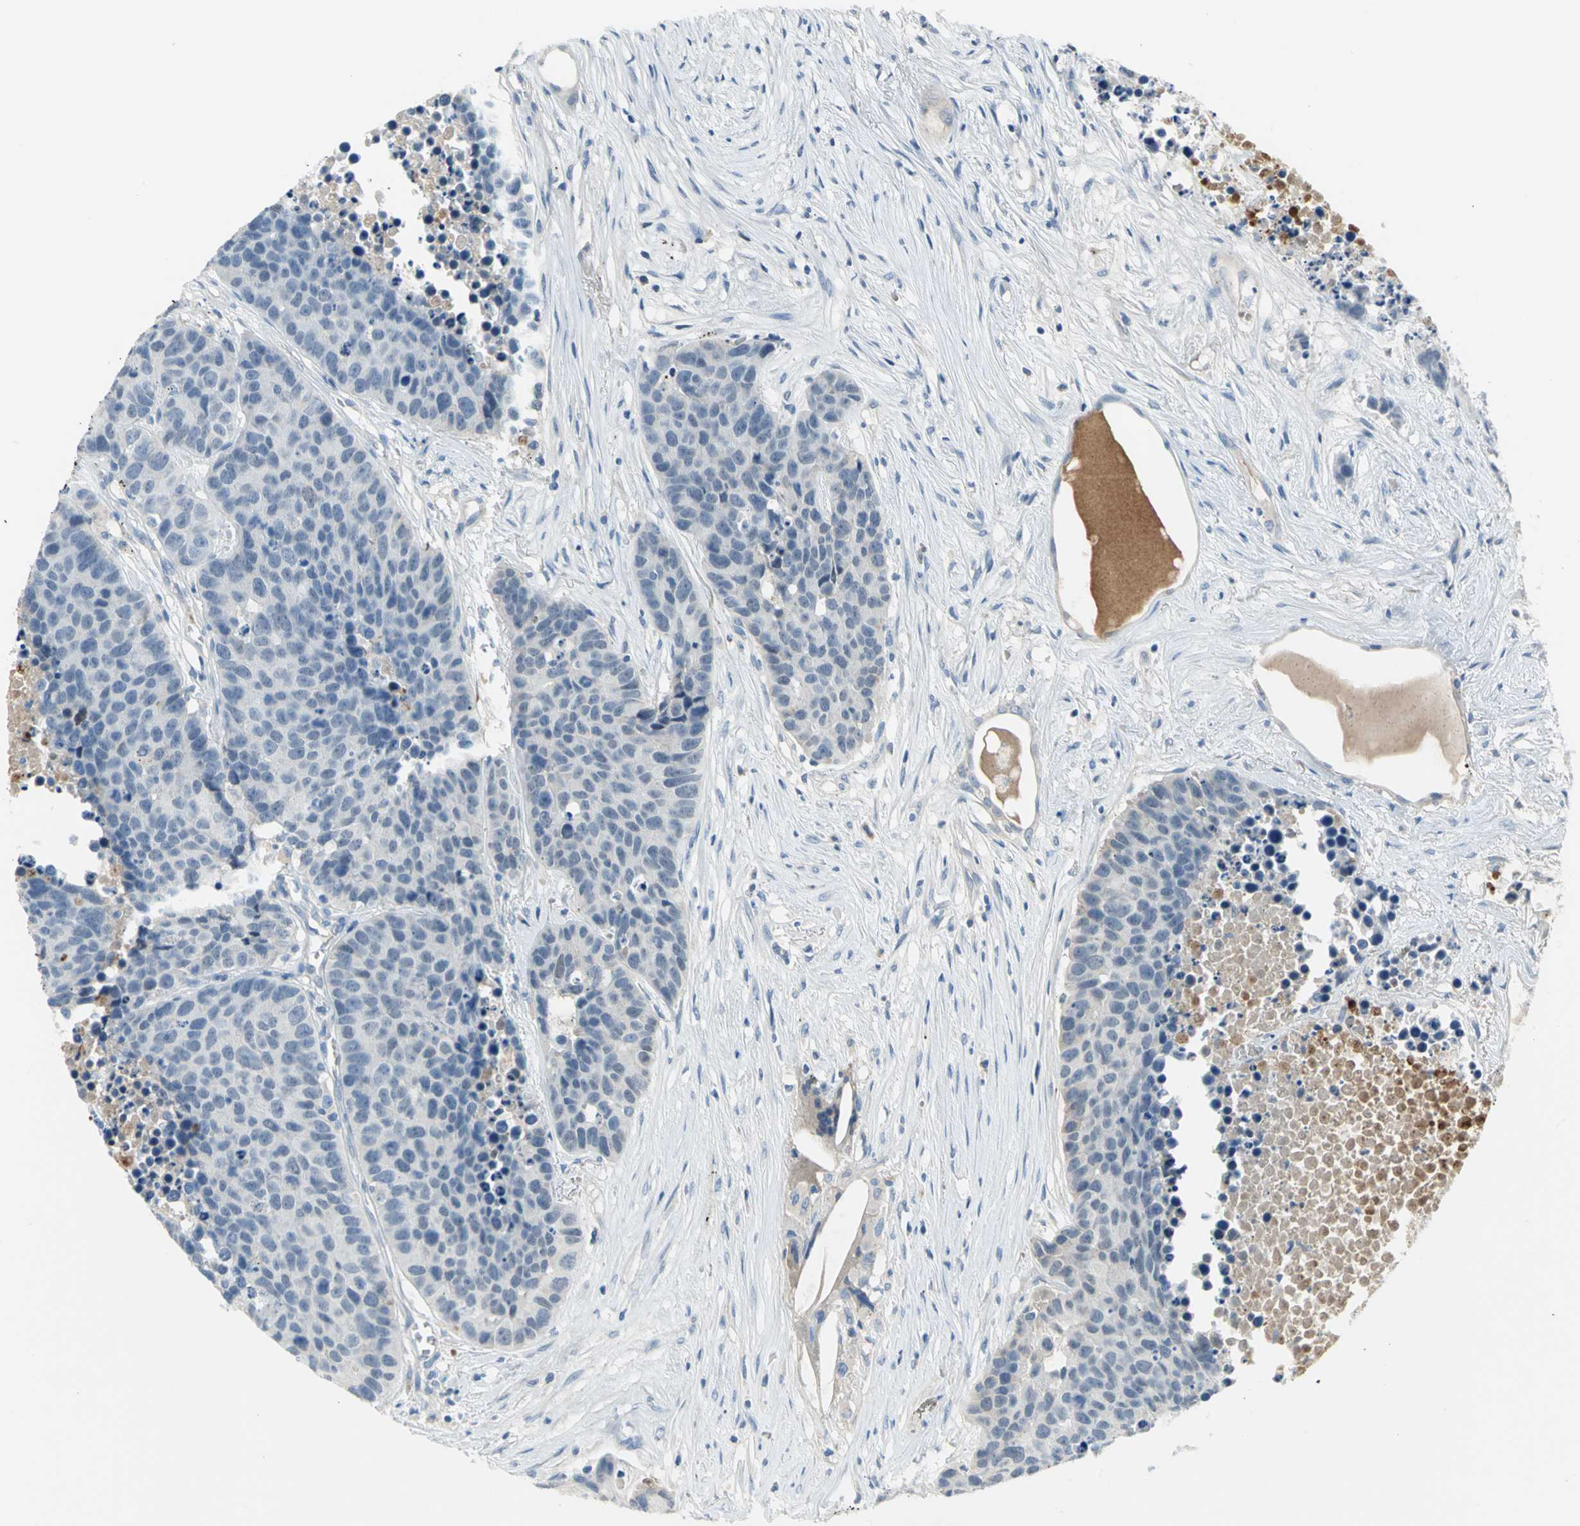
{"staining": {"intensity": "negative", "quantity": "none", "location": "none"}, "tissue": "carcinoid", "cell_type": "Tumor cells", "image_type": "cancer", "snomed": [{"axis": "morphology", "description": "Carcinoid, malignant, NOS"}, {"axis": "topography", "description": "Lung"}], "caption": "DAB immunohistochemical staining of carcinoid (malignant) exhibits no significant positivity in tumor cells. The staining was performed using DAB (3,3'-diaminobenzidine) to visualize the protein expression in brown, while the nuclei were stained in blue with hematoxylin (Magnification: 20x).", "gene": "ZIC1", "patient": {"sex": "male", "age": 60}}